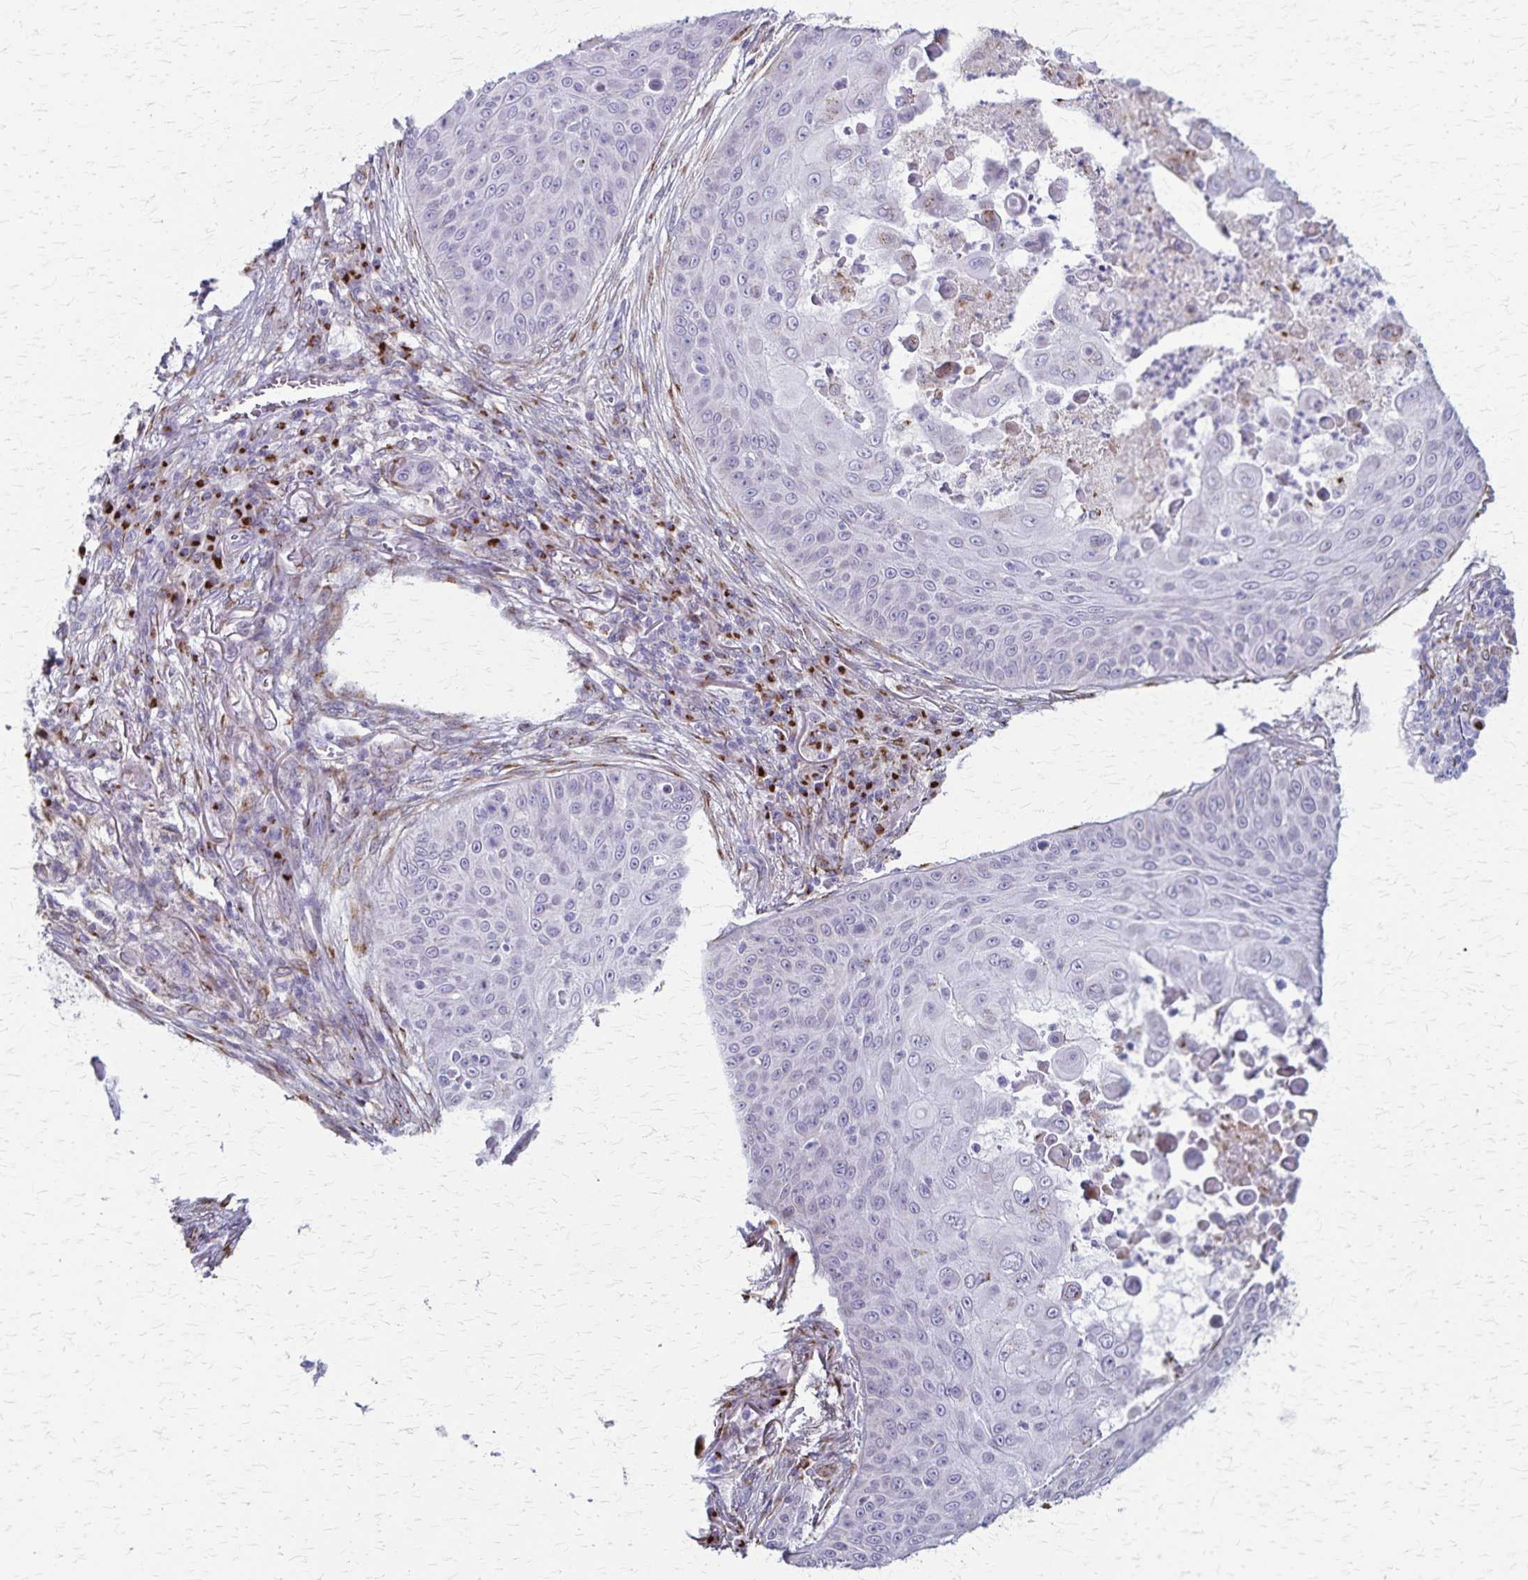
{"staining": {"intensity": "weak", "quantity": "<25%", "location": "cytoplasmic/membranous"}, "tissue": "skin cancer", "cell_type": "Tumor cells", "image_type": "cancer", "snomed": [{"axis": "morphology", "description": "Squamous cell carcinoma, NOS"}, {"axis": "topography", "description": "Skin"}], "caption": "Immunohistochemical staining of human squamous cell carcinoma (skin) shows no significant staining in tumor cells.", "gene": "MCFD2", "patient": {"sex": "male", "age": 82}}